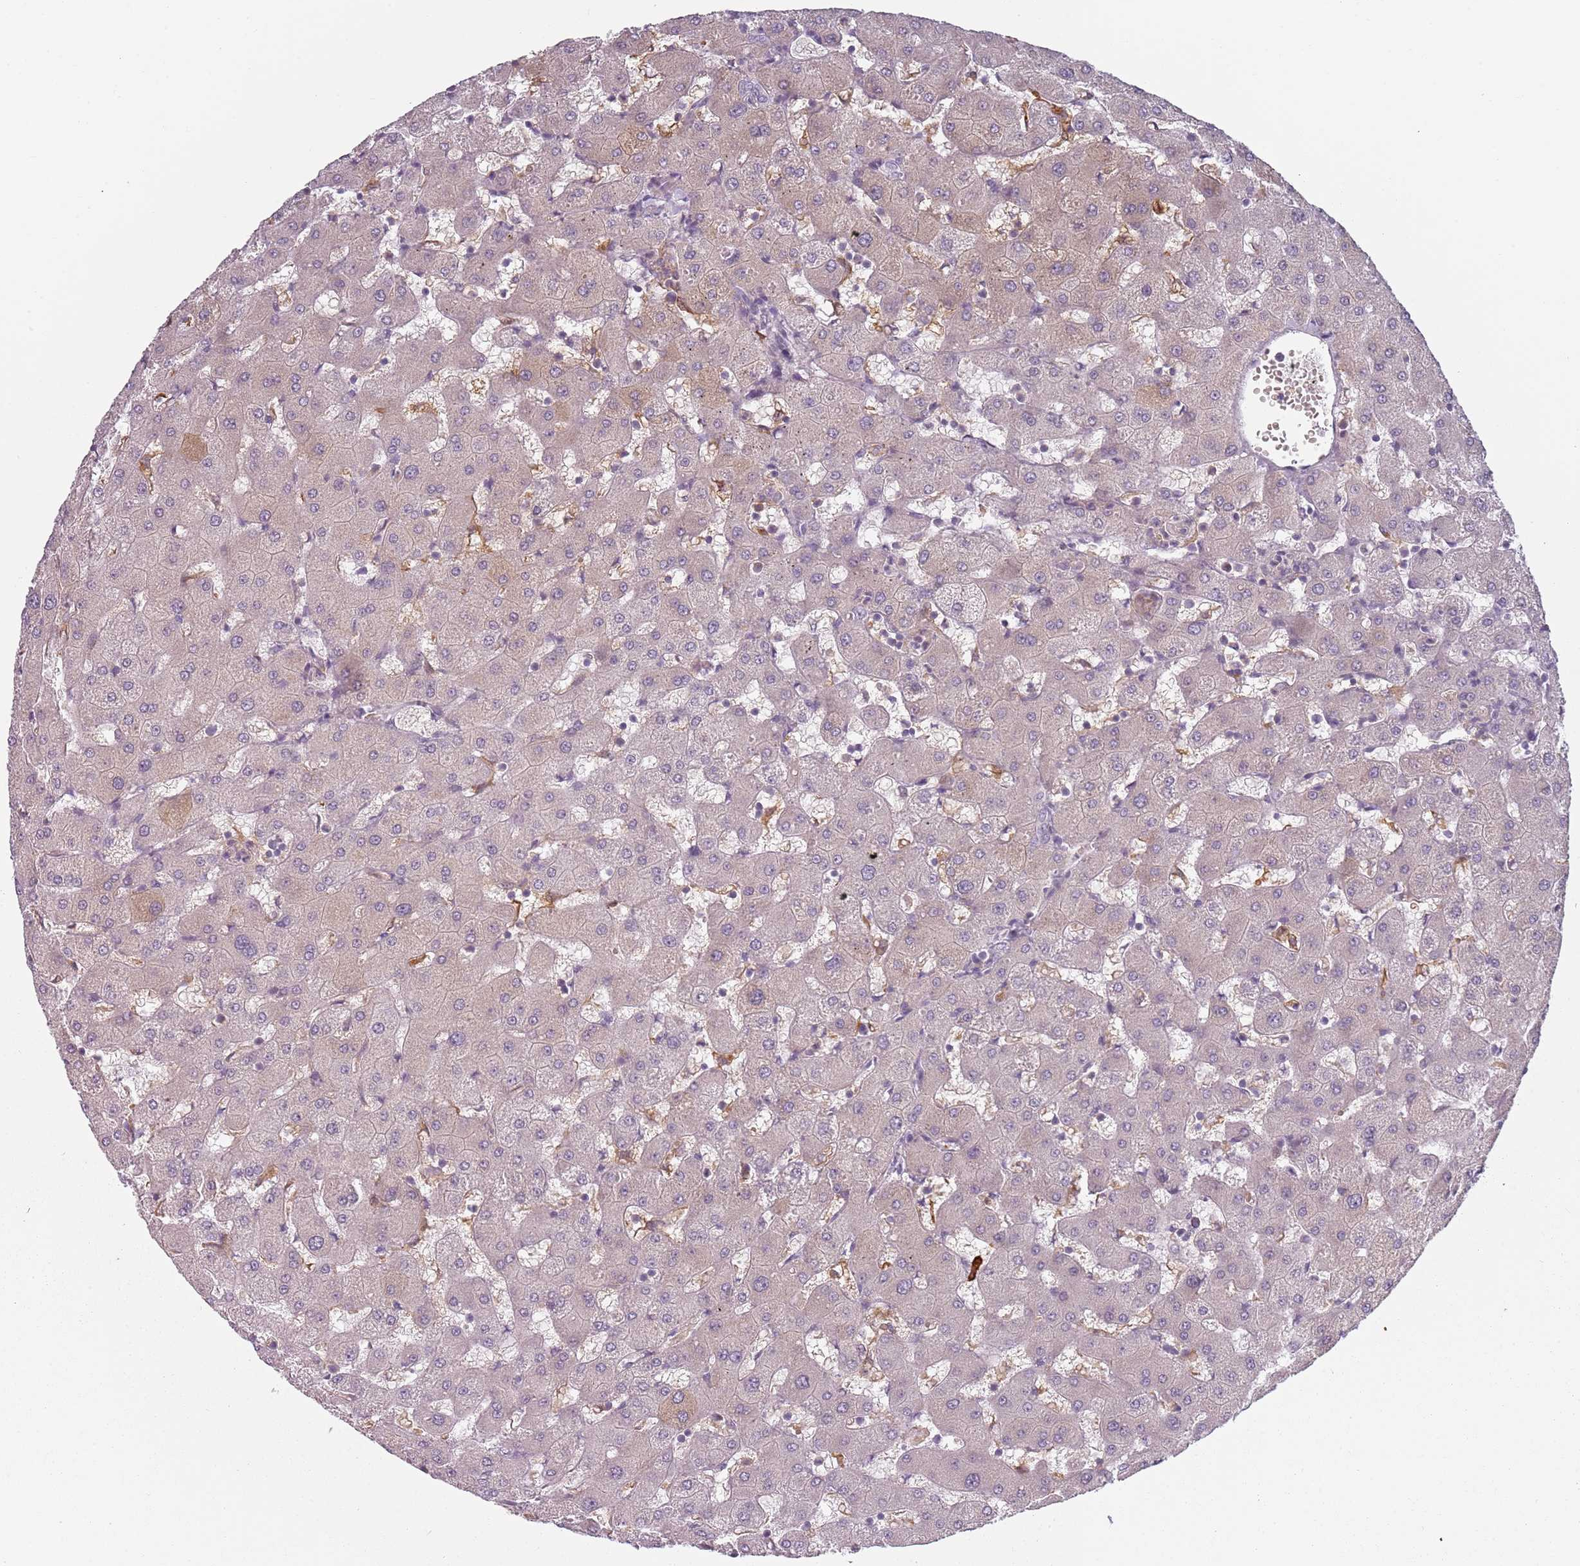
{"staining": {"intensity": "negative", "quantity": "none", "location": "none"}, "tissue": "liver", "cell_type": "Cholangiocytes", "image_type": "normal", "snomed": [{"axis": "morphology", "description": "Normal tissue, NOS"}, {"axis": "topography", "description": "Liver"}], "caption": "Immunohistochemical staining of unremarkable human liver shows no significant expression in cholangiocytes.", "gene": "CC2D2B", "patient": {"sex": "female", "age": 63}}